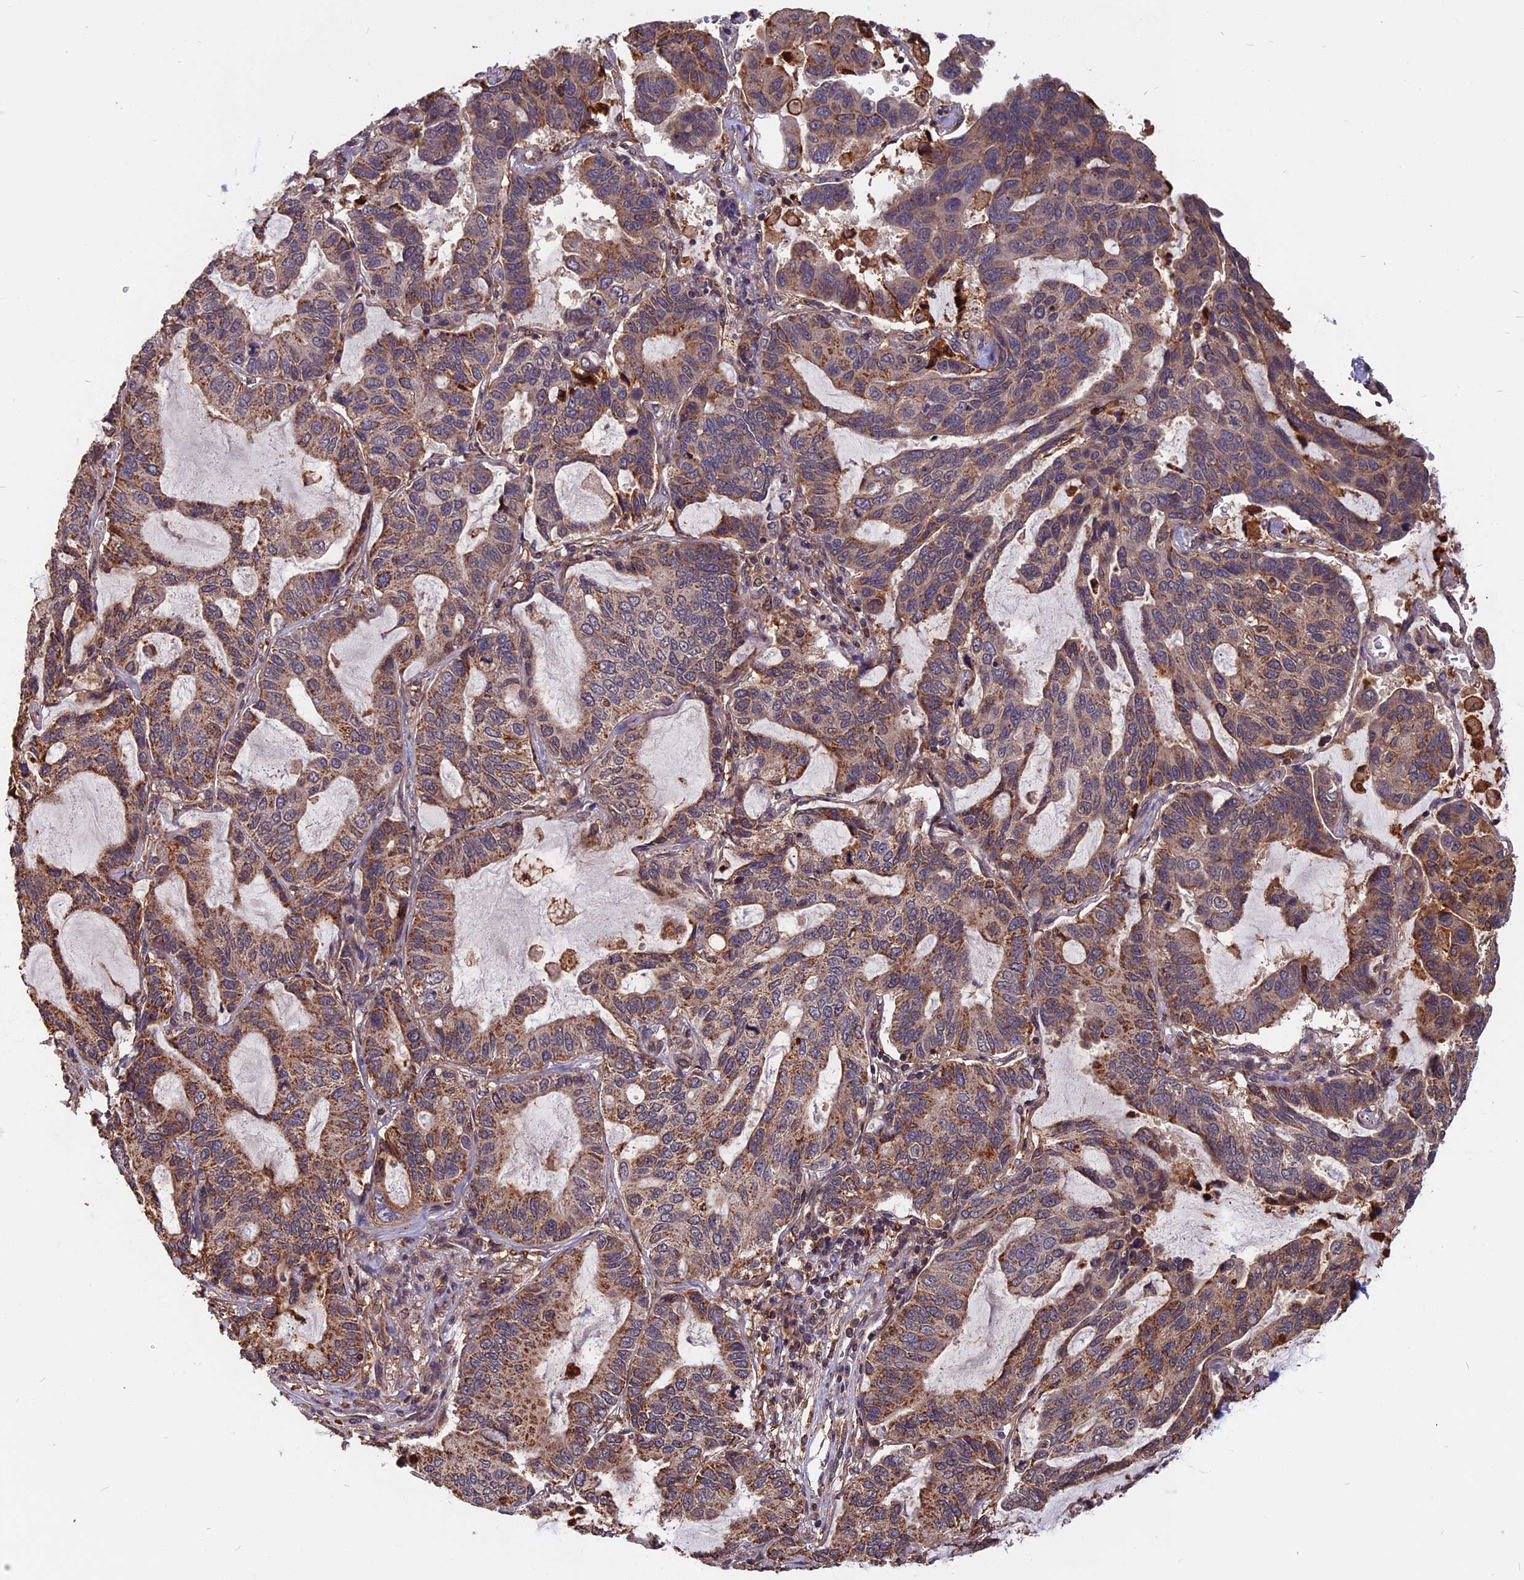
{"staining": {"intensity": "moderate", "quantity": "25%-75%", "location": "cytoplasmic/membranous,nuclear"}, "tissue": "lung cancer", "cell_type": "Tumor cells", "image_type": "cancer", "snomed": [{"axis": "morphology", "description": "Adenocarcinoma, NOS"}, {"axis": "topography", "description": "Lung"}], "caption": "Adenocarcinoma (lung) tissue exhibits moderate cytoplasmic/membranous and nuclear staining in about 25%-75% of tumor cells", "gene": "SPG11", "patient": {"sex": "male", "age": 64}}